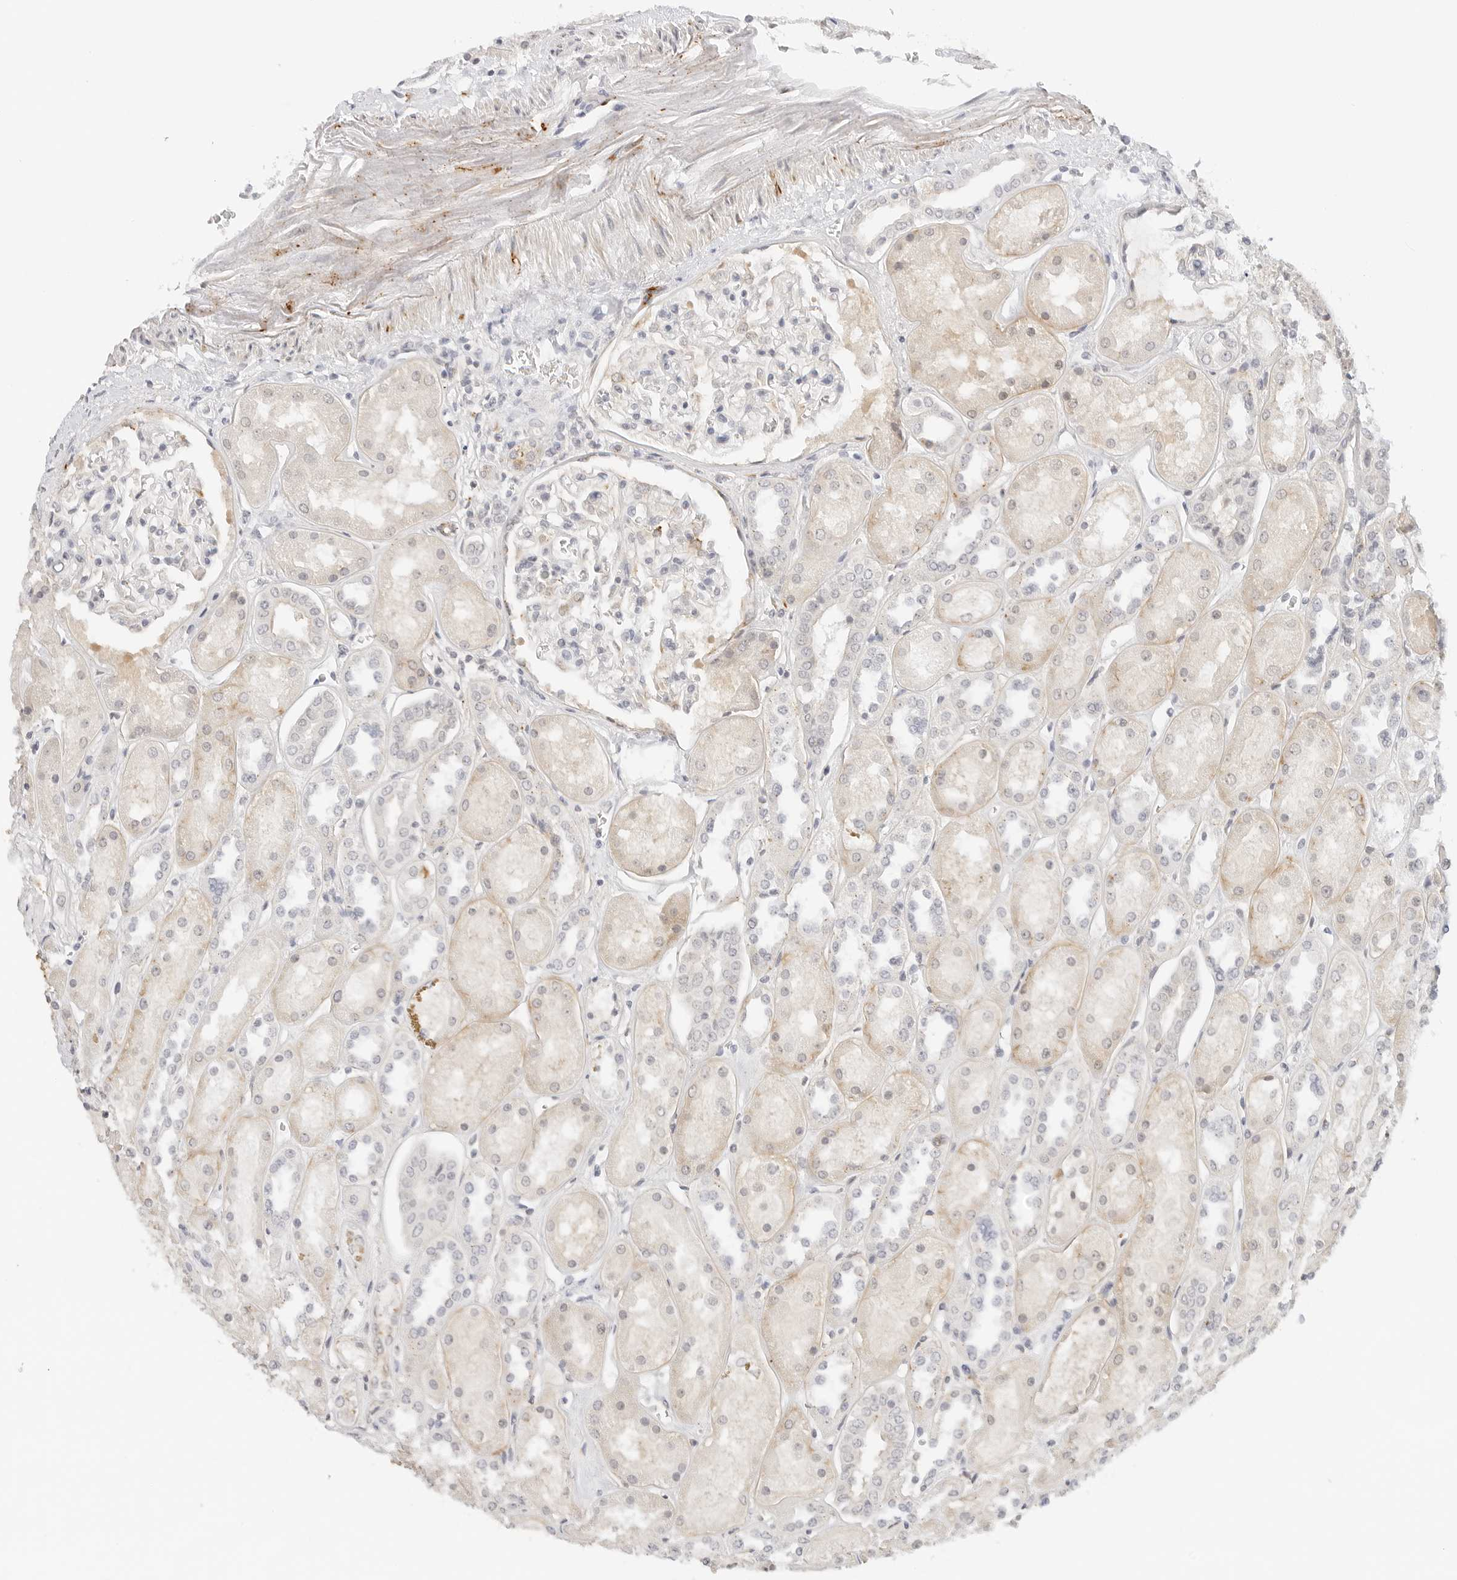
{"staining": {"intensity": "weak", "quantity": "<25%", "location": "cytoplasmic/membranous"}, "tissue": "kidney", "cell_type": "Cells in glomeruli", "image_type": "normal", "snomed": [{"axis": "morphology", "description": "Normal tissue, NOS"}, {"axis": "topography", "description": "Kidney"}], "caption": "DAB (3,3'-diaminobenzidine) immunohistochemical staining of unremarkable kidney exhibits no significant staining in cells in glomeruli.", "gene": "PCDH19", "patient": {"sex": "male", "age": 70}}